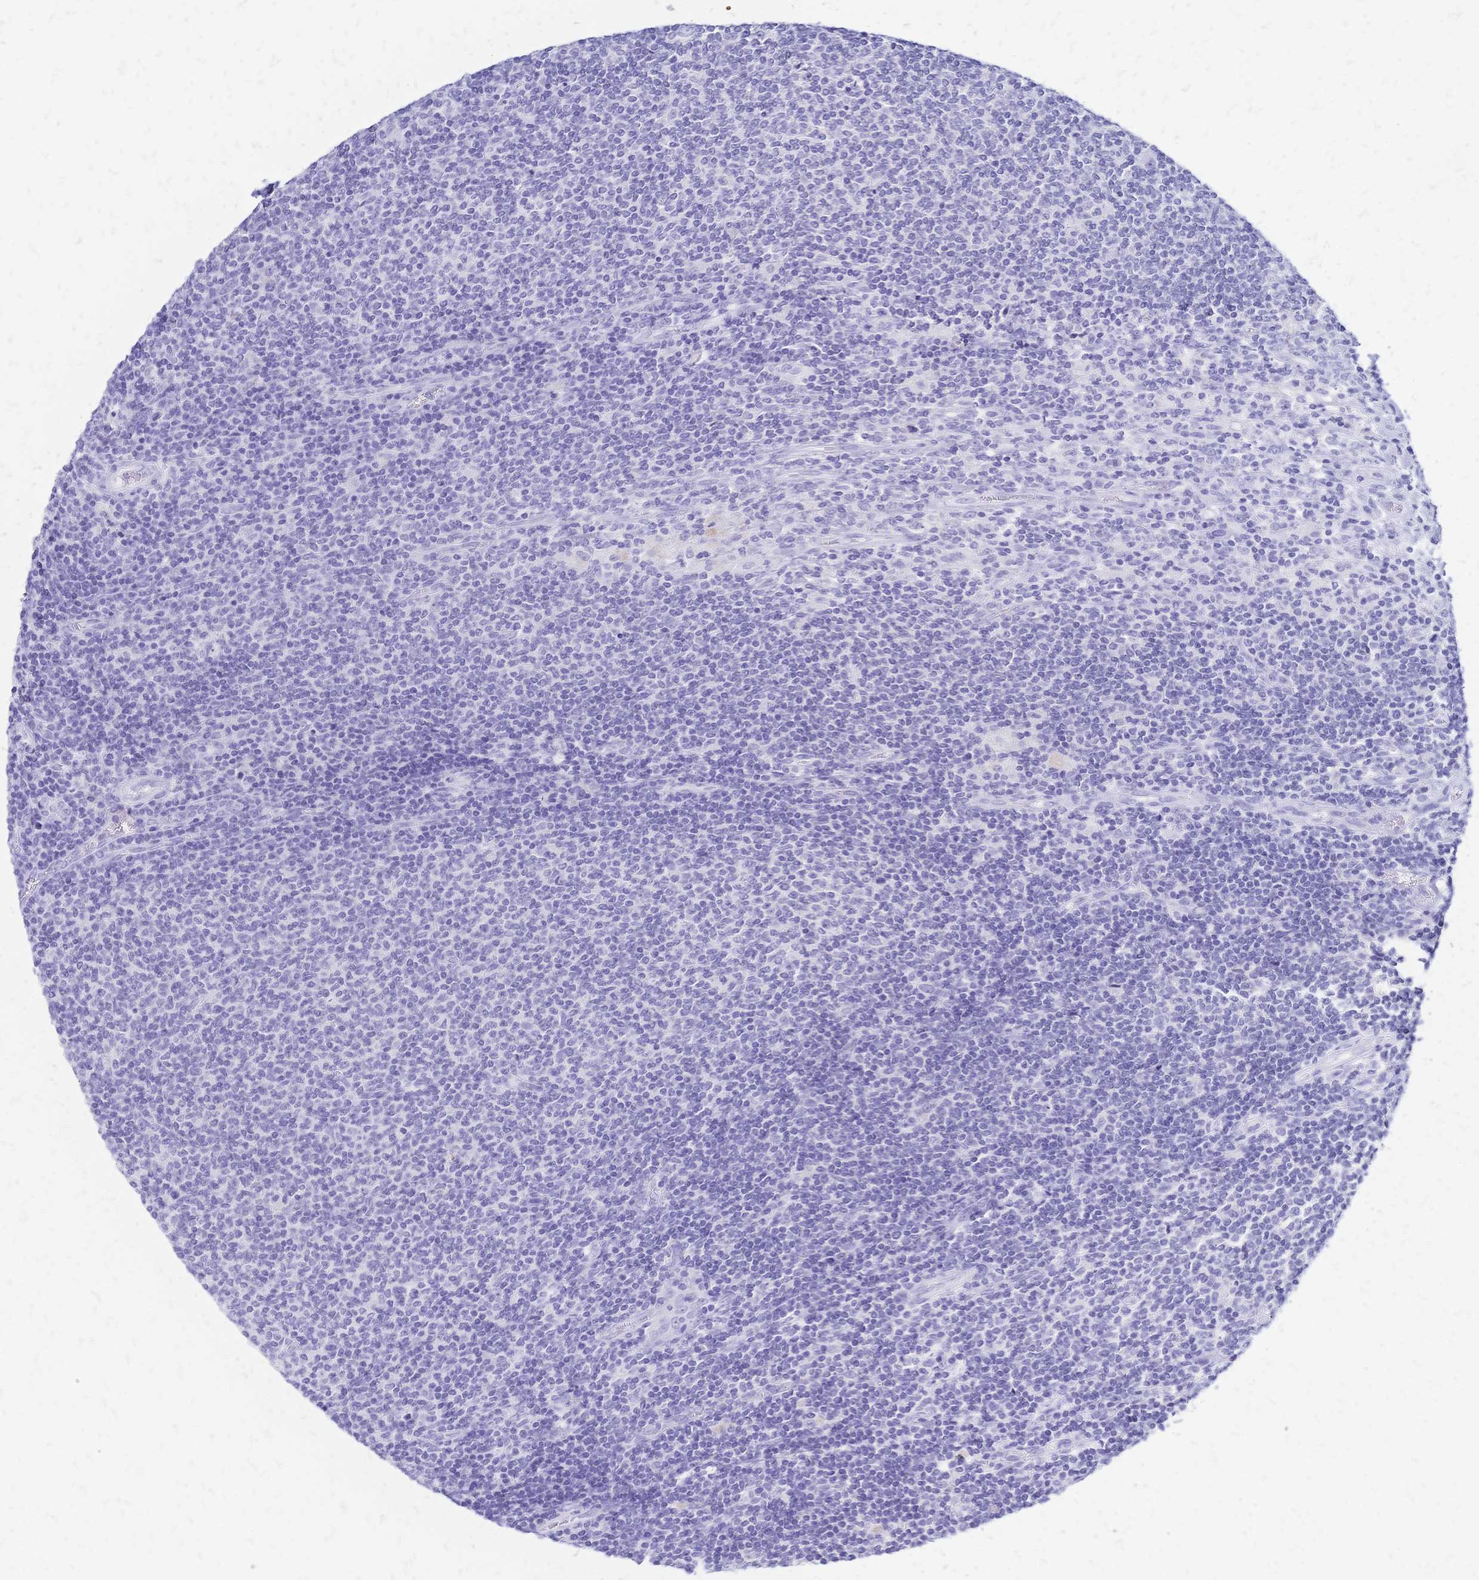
{"staining": {"intensity": "negative", "quantity": "none", "location": "none"}, "tissue": "lymphoma", "cell_type": "Tumor cells", "image_type": "cancer", "snomed": [{"axis": "morphology", "description": "Malignant lymphoma, non-Hodgkin's type, Low grade"}, {"axis": "topography", "description": "Lymph node"}], "caption": "Immunohistochemistry image of low-grade malignant lymphoma, non-Hodgkin's type stained for a protein (brown), which exhibits no expression in tumor cells.", "gene": "FA2H", "patient": {"sex": "male", "age": 52}}